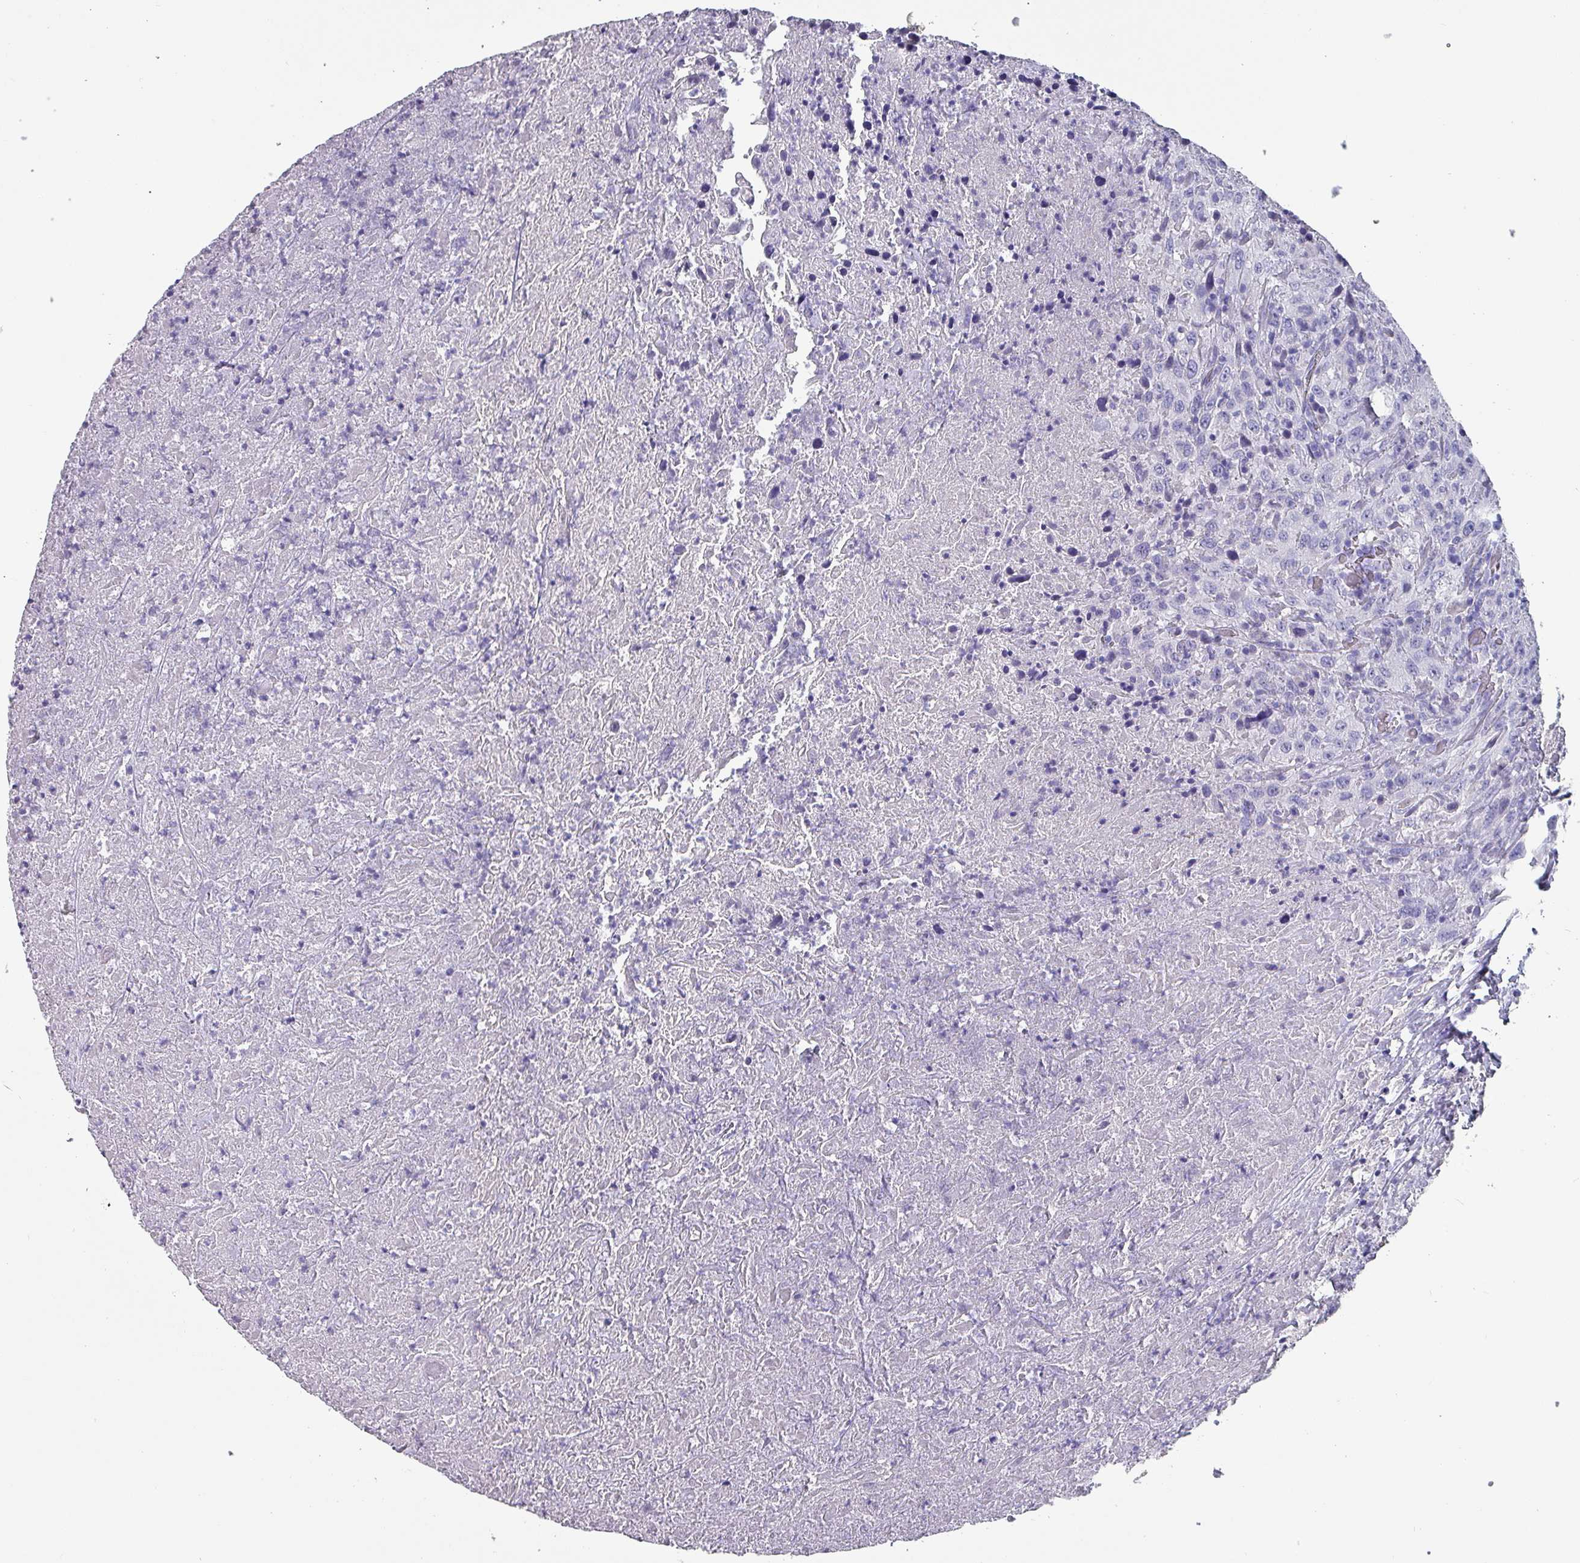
{"staining": {"intensity": "negative", "quantity": "none", "location": "none"}, "tissue": "urothelial cancer", "cell_type": "Tumor cells", "image_type": "cancer", "snomed": [{"axis": "morphology", "description": "Urothelial carcinoma, High grade"}, {"axis": "topography", "description": "Urinary bladder"}], "caption": "This is a micrograph of IHC staining of high-grade urothelial carcinoma, which shows no positivity in tumor cells.", "gene": "INS-IGF2", "patient": {"sex": "male", "age": 61}}